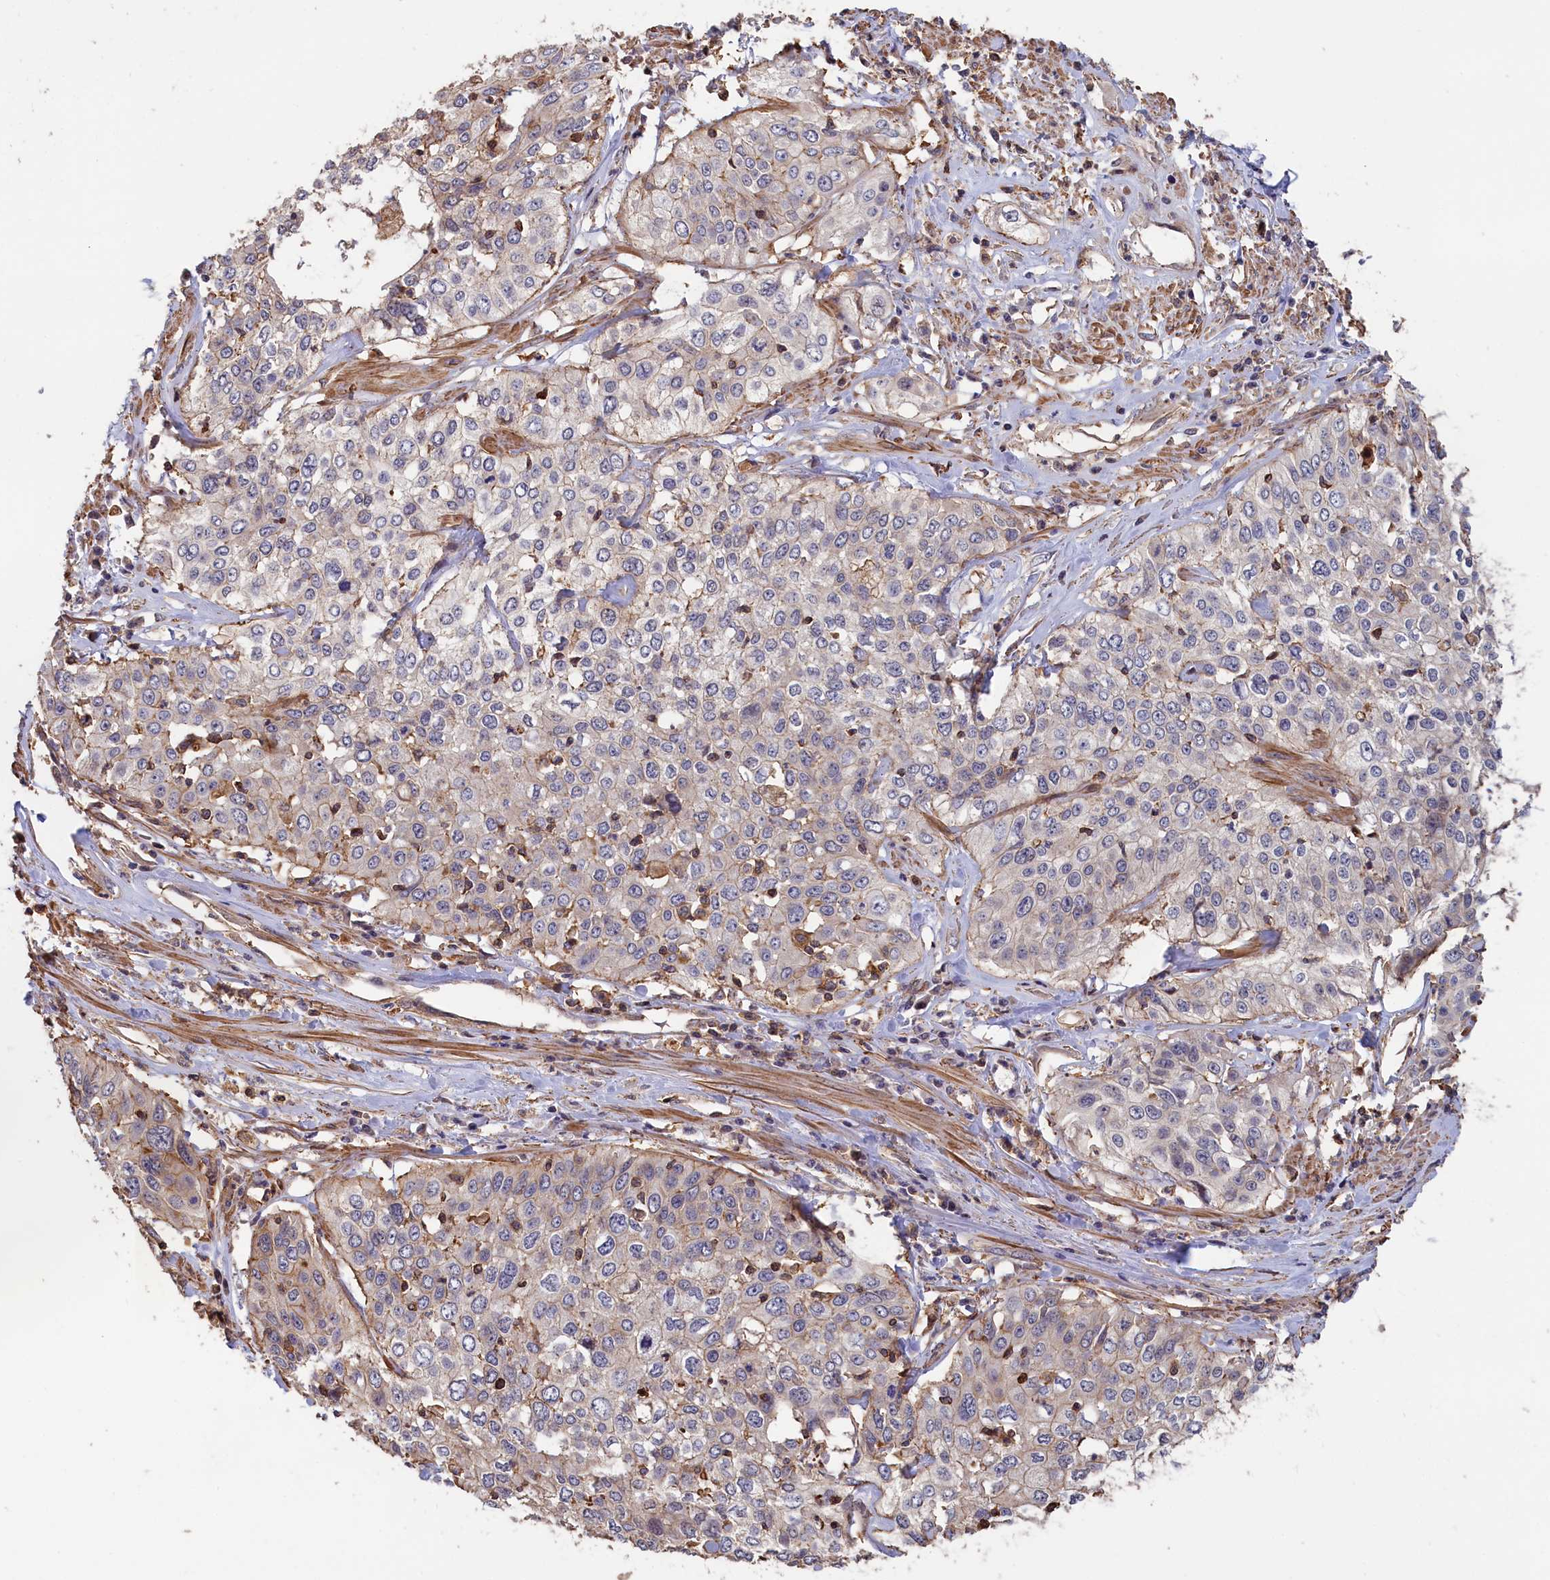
{"staining": {"intensity": "negative", "quantity": "none", "location": "none"}, "tissue": "cervical cancer", "cell_type": "Tumor cells", "image_type": "cancer", "snomed": [{"axis": "morphology", "description": "Squamous cell carcinoma, NOS"}, {"axis": "topography", "description": "Cervix"}], "caption": "This is a micrograph of IHC staining of cervical cancer (squamous cell carcinoma), which shows no expression in tumor cells.", "gene": "ANKRD27", "patient": {"sex": "female", "age": 31}}